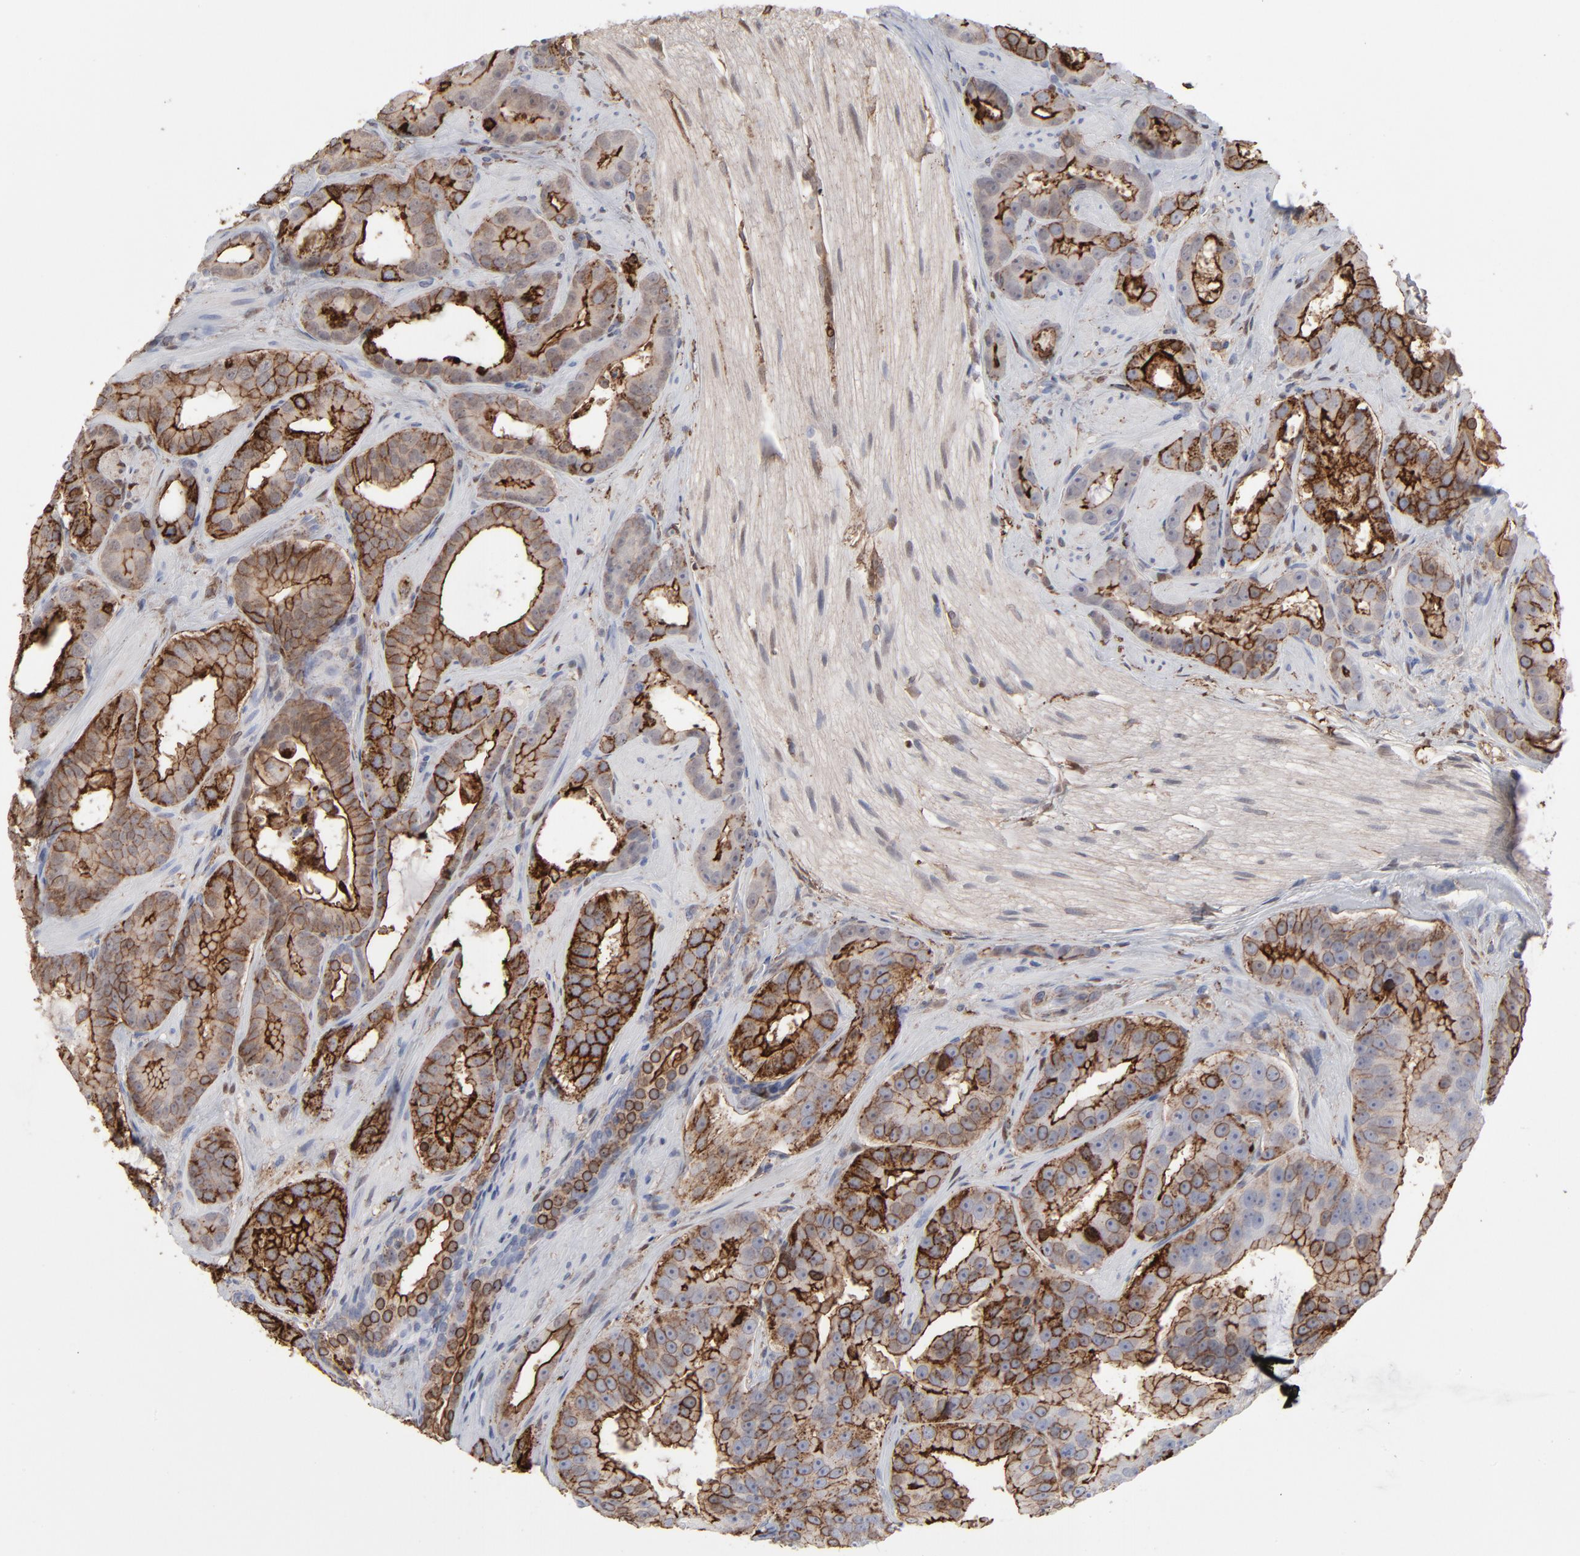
{"staining": {"intensity": "moderate", "quantity": ">75%", "location": "cytoplasmic/membranous"}, "tissue": "prostate cancer", "cell_type": "Tumor cells", "image_type": "cancer", "snomed": [{"axis": "morphology", "description": "Adenocarcinoma, Low grade"}, {"axis": "topography", "description": "Prostate"}], "caption": "The immunohistochemical stain labels moderate cytoplasmic/membranous positivity in tumor cells of adenocarcinoma (low-grade) (prostate) tissue. Nuclei are stained in blue.", "gene": "ANXA5", "patient": {"sex": "male", "age": 59}}